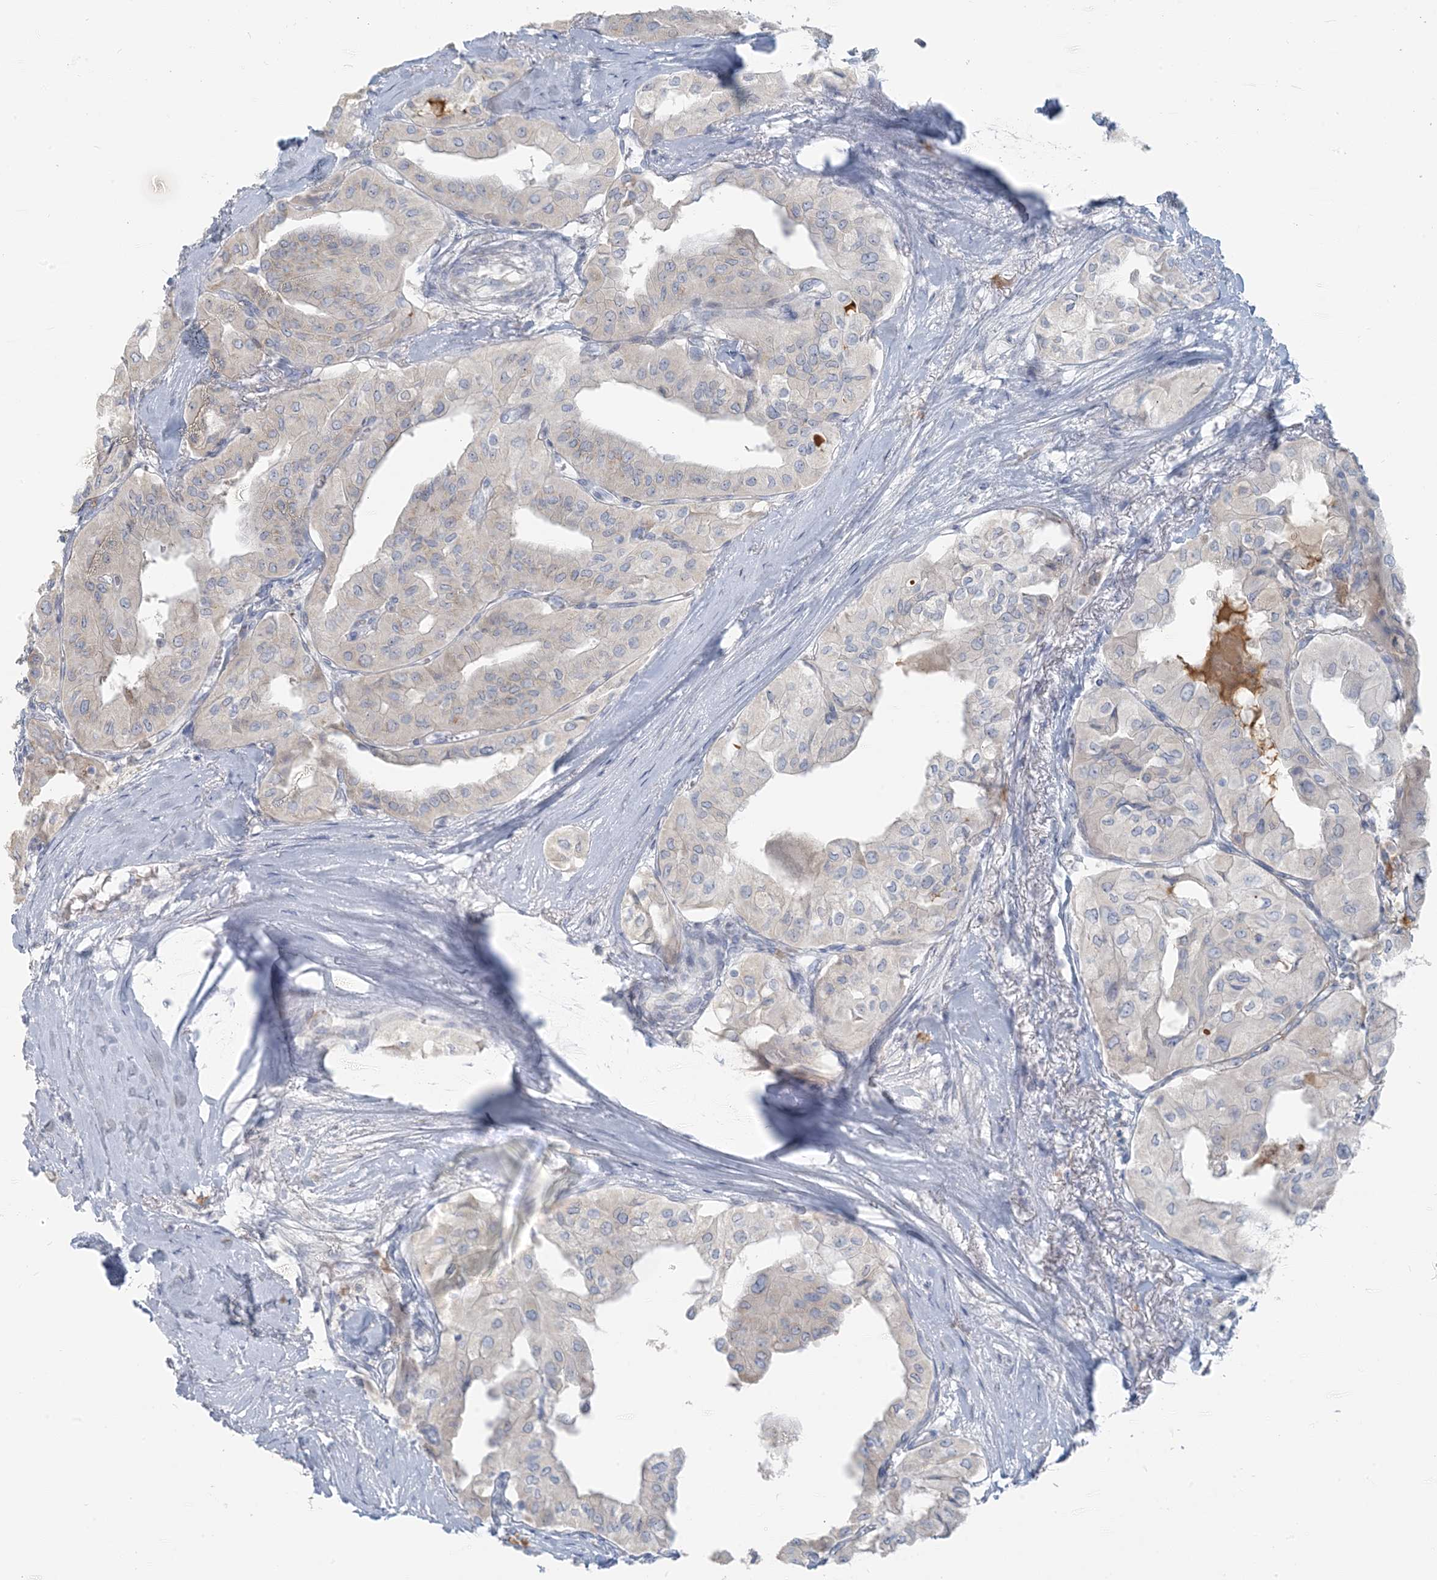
{"staining": {"intensity": "negative", "quantity": "none", "location": "none"}, "tissue": "thyroid cancer", "cell_type": "Tumor cells", "image_type": "cancer", "snomed": [{"axis": "morphology", "description": "Papillary adenocarcinoma, NOS"}, {"axis": "topography", "description": "Thyroid gland"}], "caption": "Histopathology image shows no protein positivity in tumor cells of papillary adenocarcinoma (thyroid) tissue. The staining is performed using DAB brown chromogen with nuclei counter-stained in using hematoxylin.", "gene": "SCML1", "patient": {"sex": "female", "age": 59}}